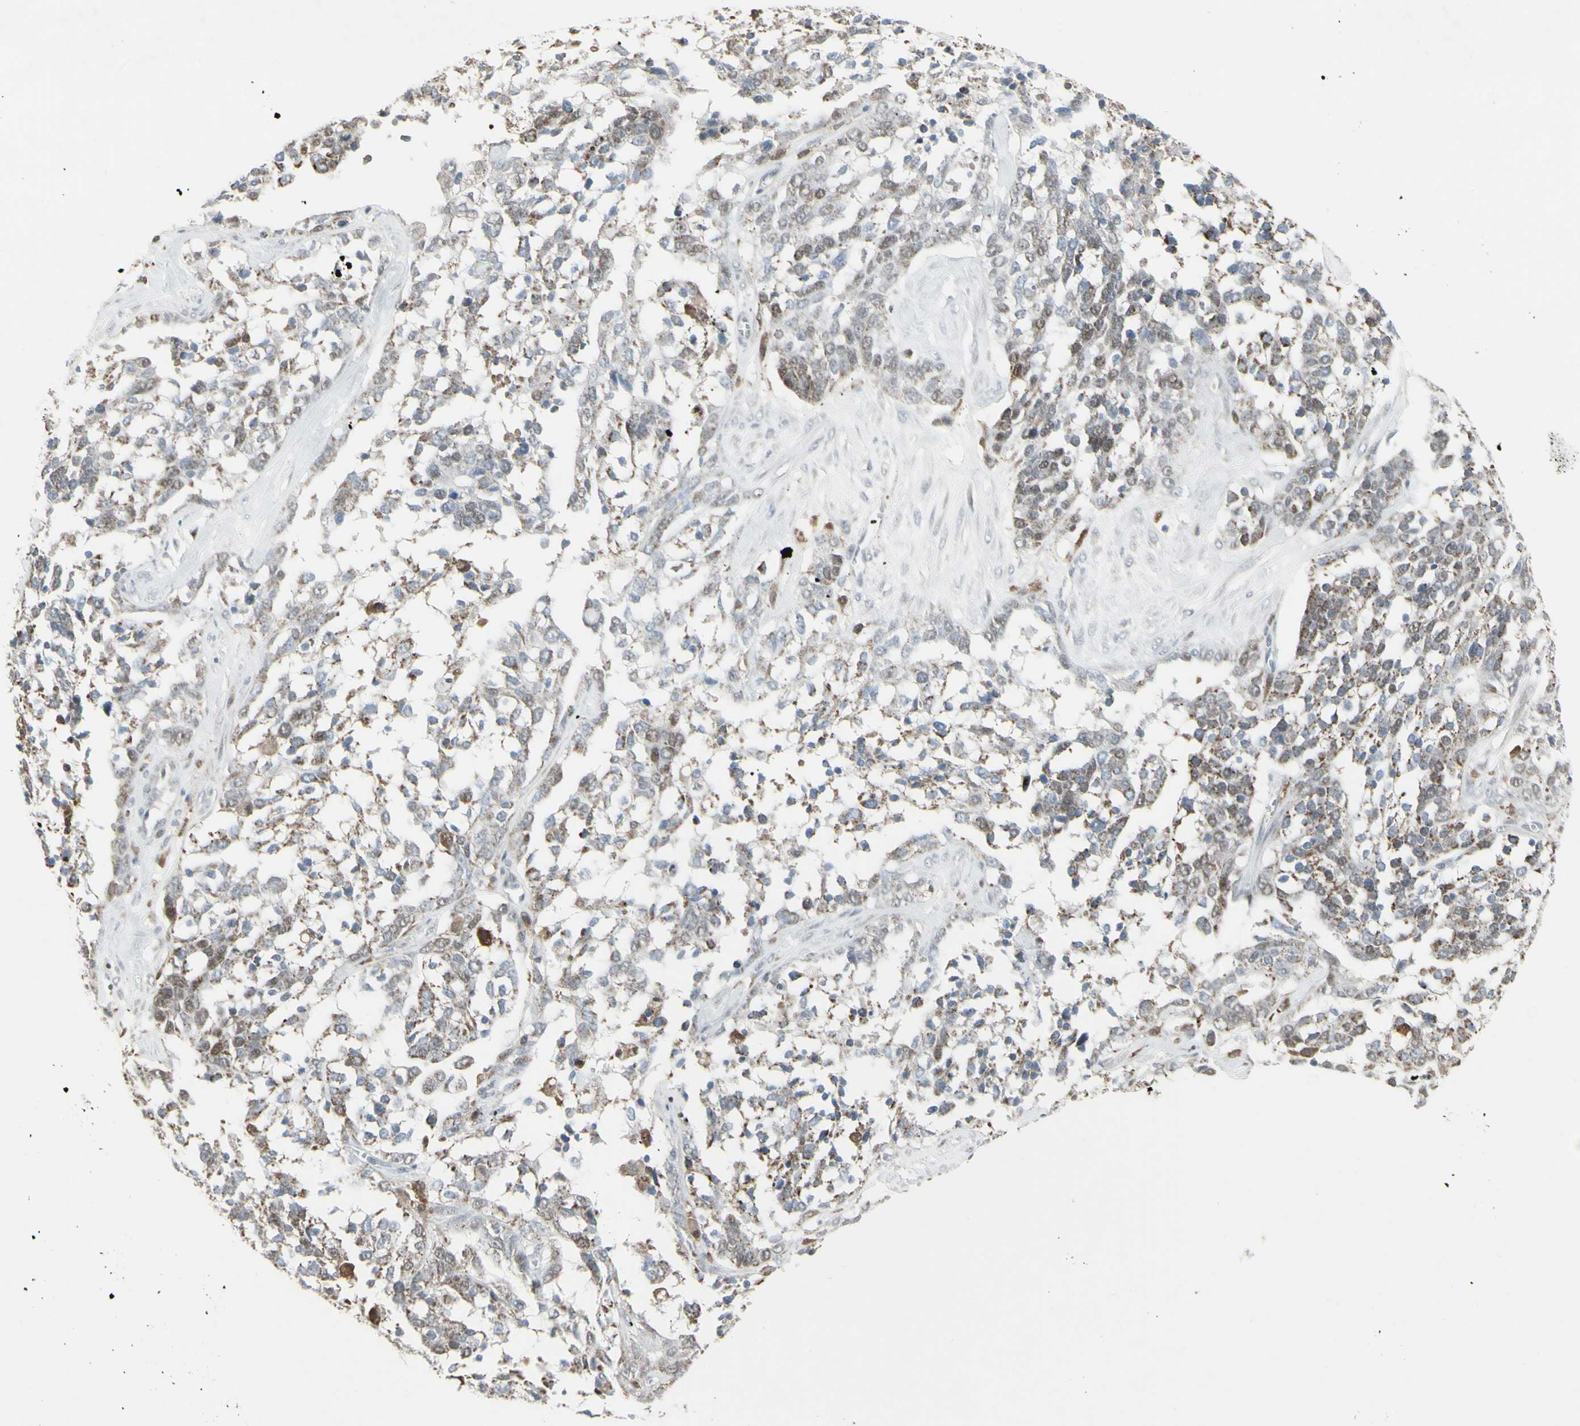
{"staining": {"intensity": "moderate", "quantity": ">75%", "location": "cytoplasmic/membranous"}, "tissue": "ovarian cancer", "cell_type": "Tumor cells", "image_type": "cancer", "snomed": [{"axis": "morphology", "description": "Cystadenocarcinoma, serous, NOS"}, {"axis": "topography", "description": "Ovary"}], "caption": "Moderate cytoplasmic/membranous staining for a protein is identified in about >75% of tumor cells of serous cystadenocarcinoma (ovarian) using immunohistochemistry.", "gene": "SAMSN1", "patient": {"sex": "female", "age": 44}}